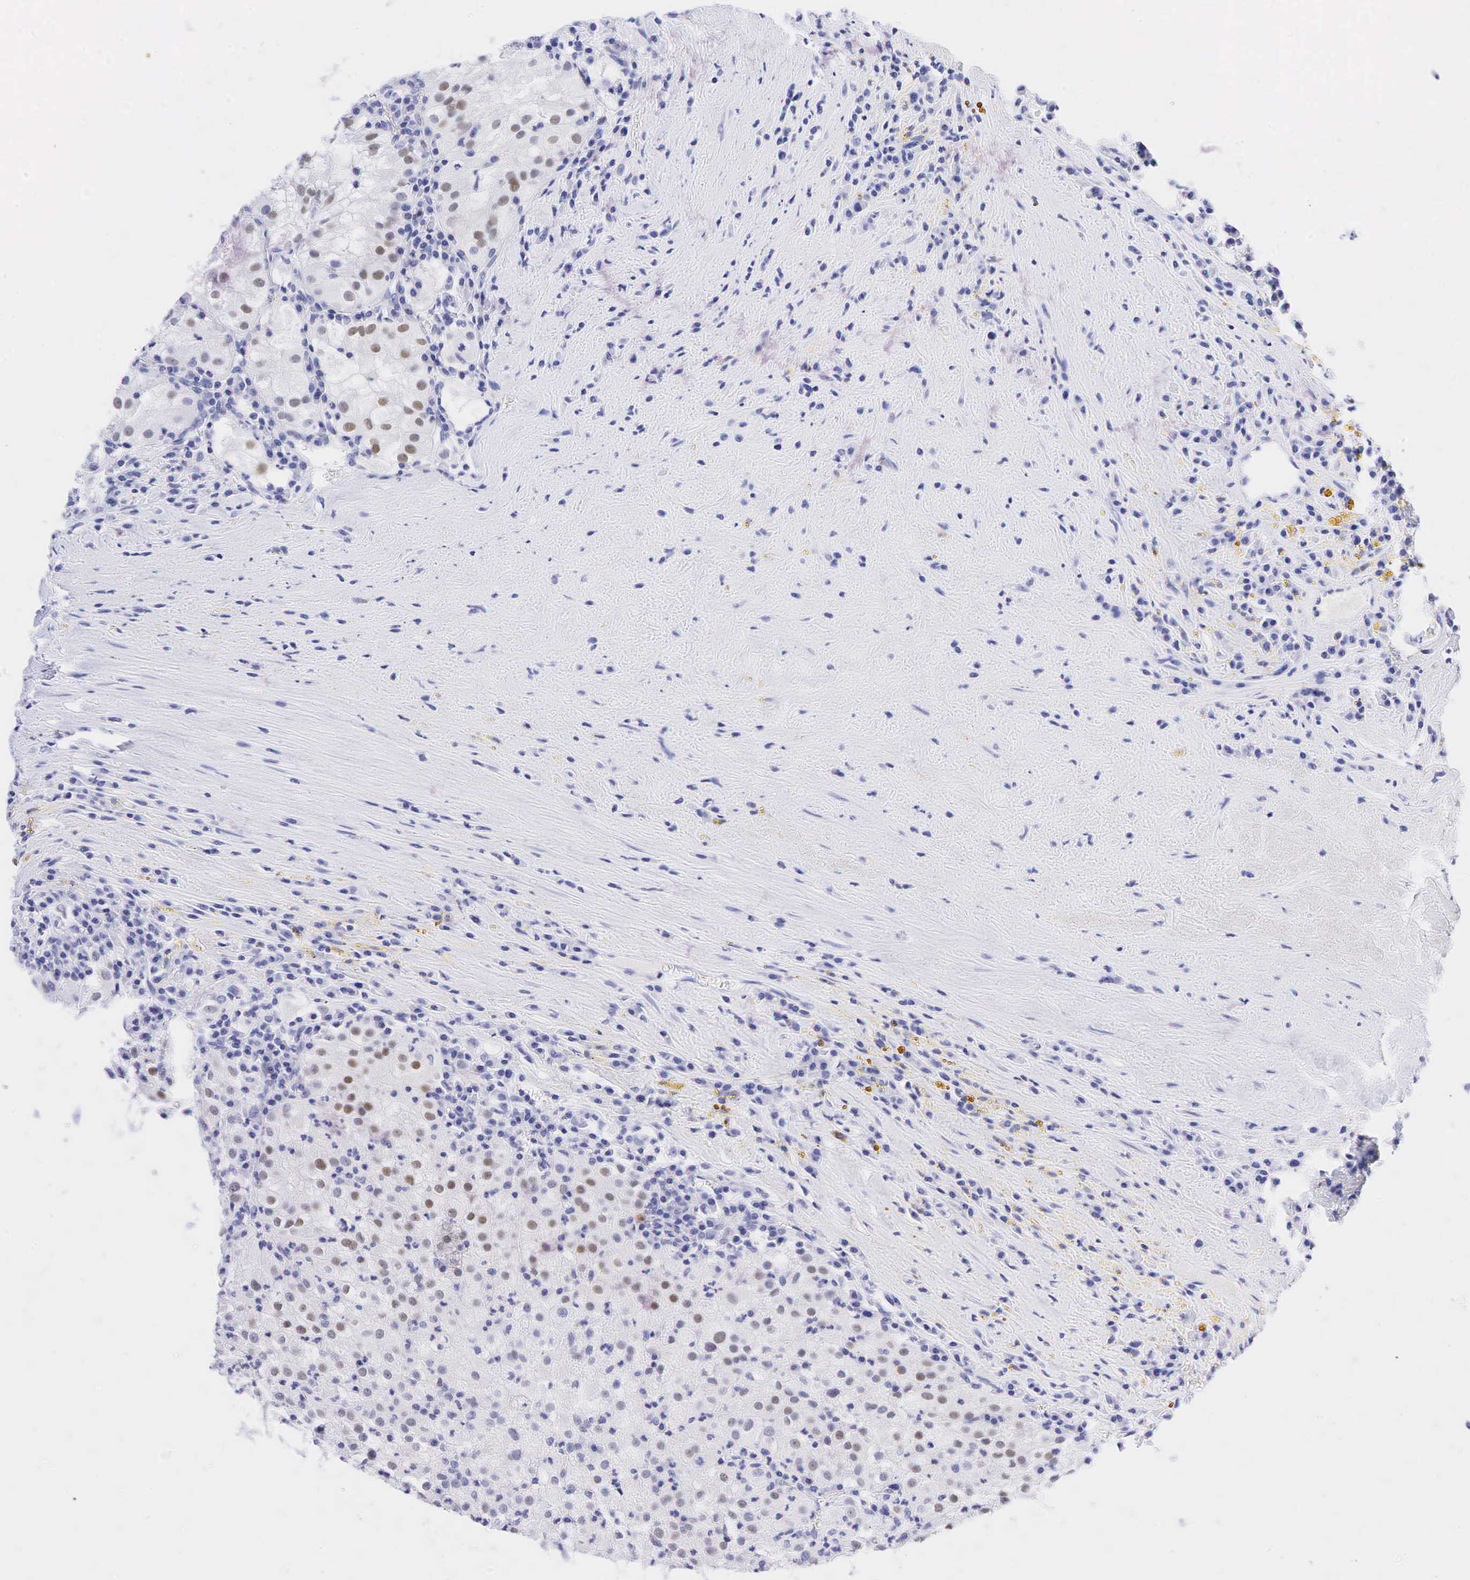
{"staining": {"intensity": "moderate", "quantity": "25%-75%", "location": "nuclear"}, "tissue": "renal cancer", "cell_type": "Tumor cells", "image_type": "cancer", "snomed": [{"axis": "morphology", "description": "Adenocarcinoma, NOS"}, {"axis": "topography", "description": "Kidney"}], "caption": "Protein staining by IHC exhibits moderate nuclear expression in about 25%-75% of tumor cells in renal cancer (adenocarcinoma). Using DAB (brown) and hematoxylin (blue) stains, captured at high magnification using brightfield microscopy.", "gene": "AR", "patient": {"sex": "male", "age": 59}}